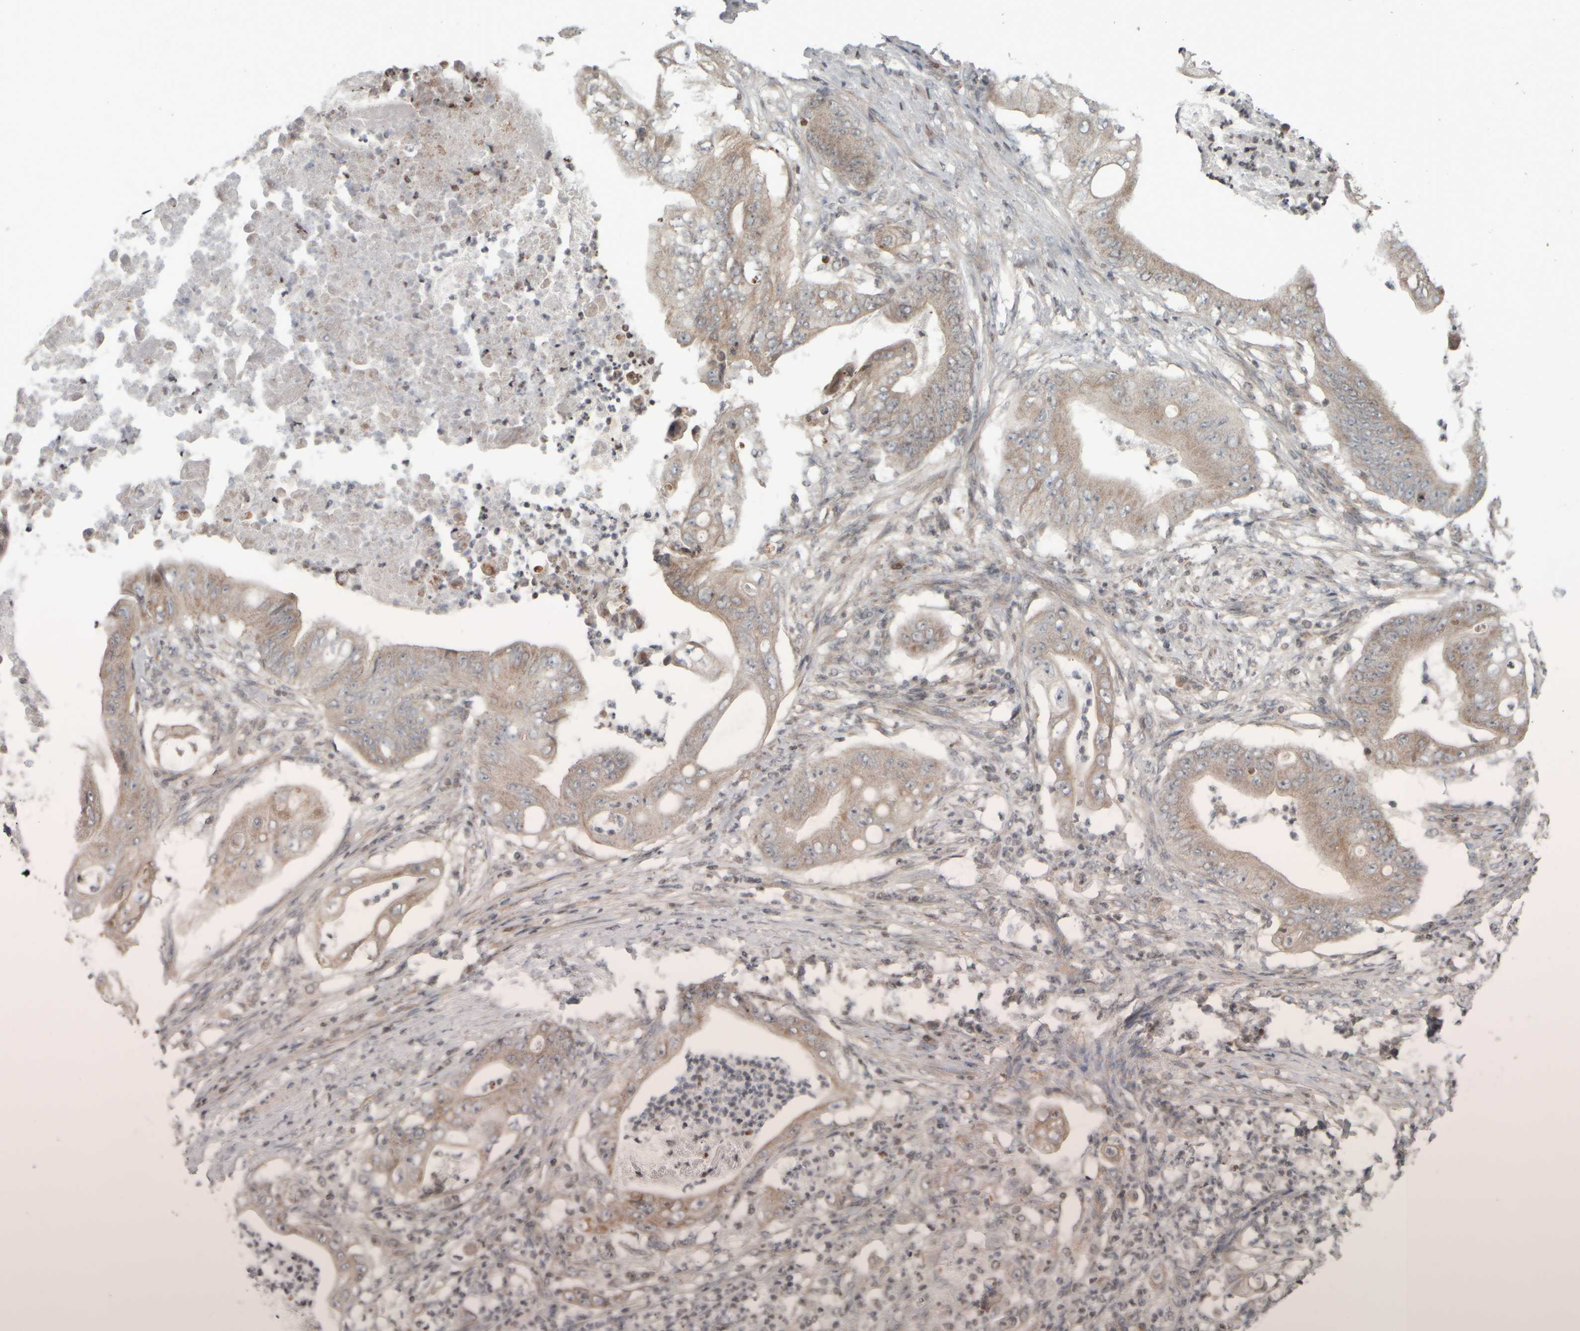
{"staining": {"intensity": "weak", "quantity": ">75%", "location": "cytoplasmic/membranous"}, "tissue": "stomach cancer", "cell_type": "Tumor cells", "image_type": "cancer", "snomed": [{"axis": "morphology", "description": "Adenocarcinoma, NOS"}, {"axis": "topography", "description": "Stomach"}], "caption": "Stomach cancer (adenocarcinoma) stained for a protein (brown) demonstrates weak cytoplasmic/membranous positive positivity in about >75% of tumor cells.", "gene": "CWC27", "patient": {"sex": "female", "age": 73}}